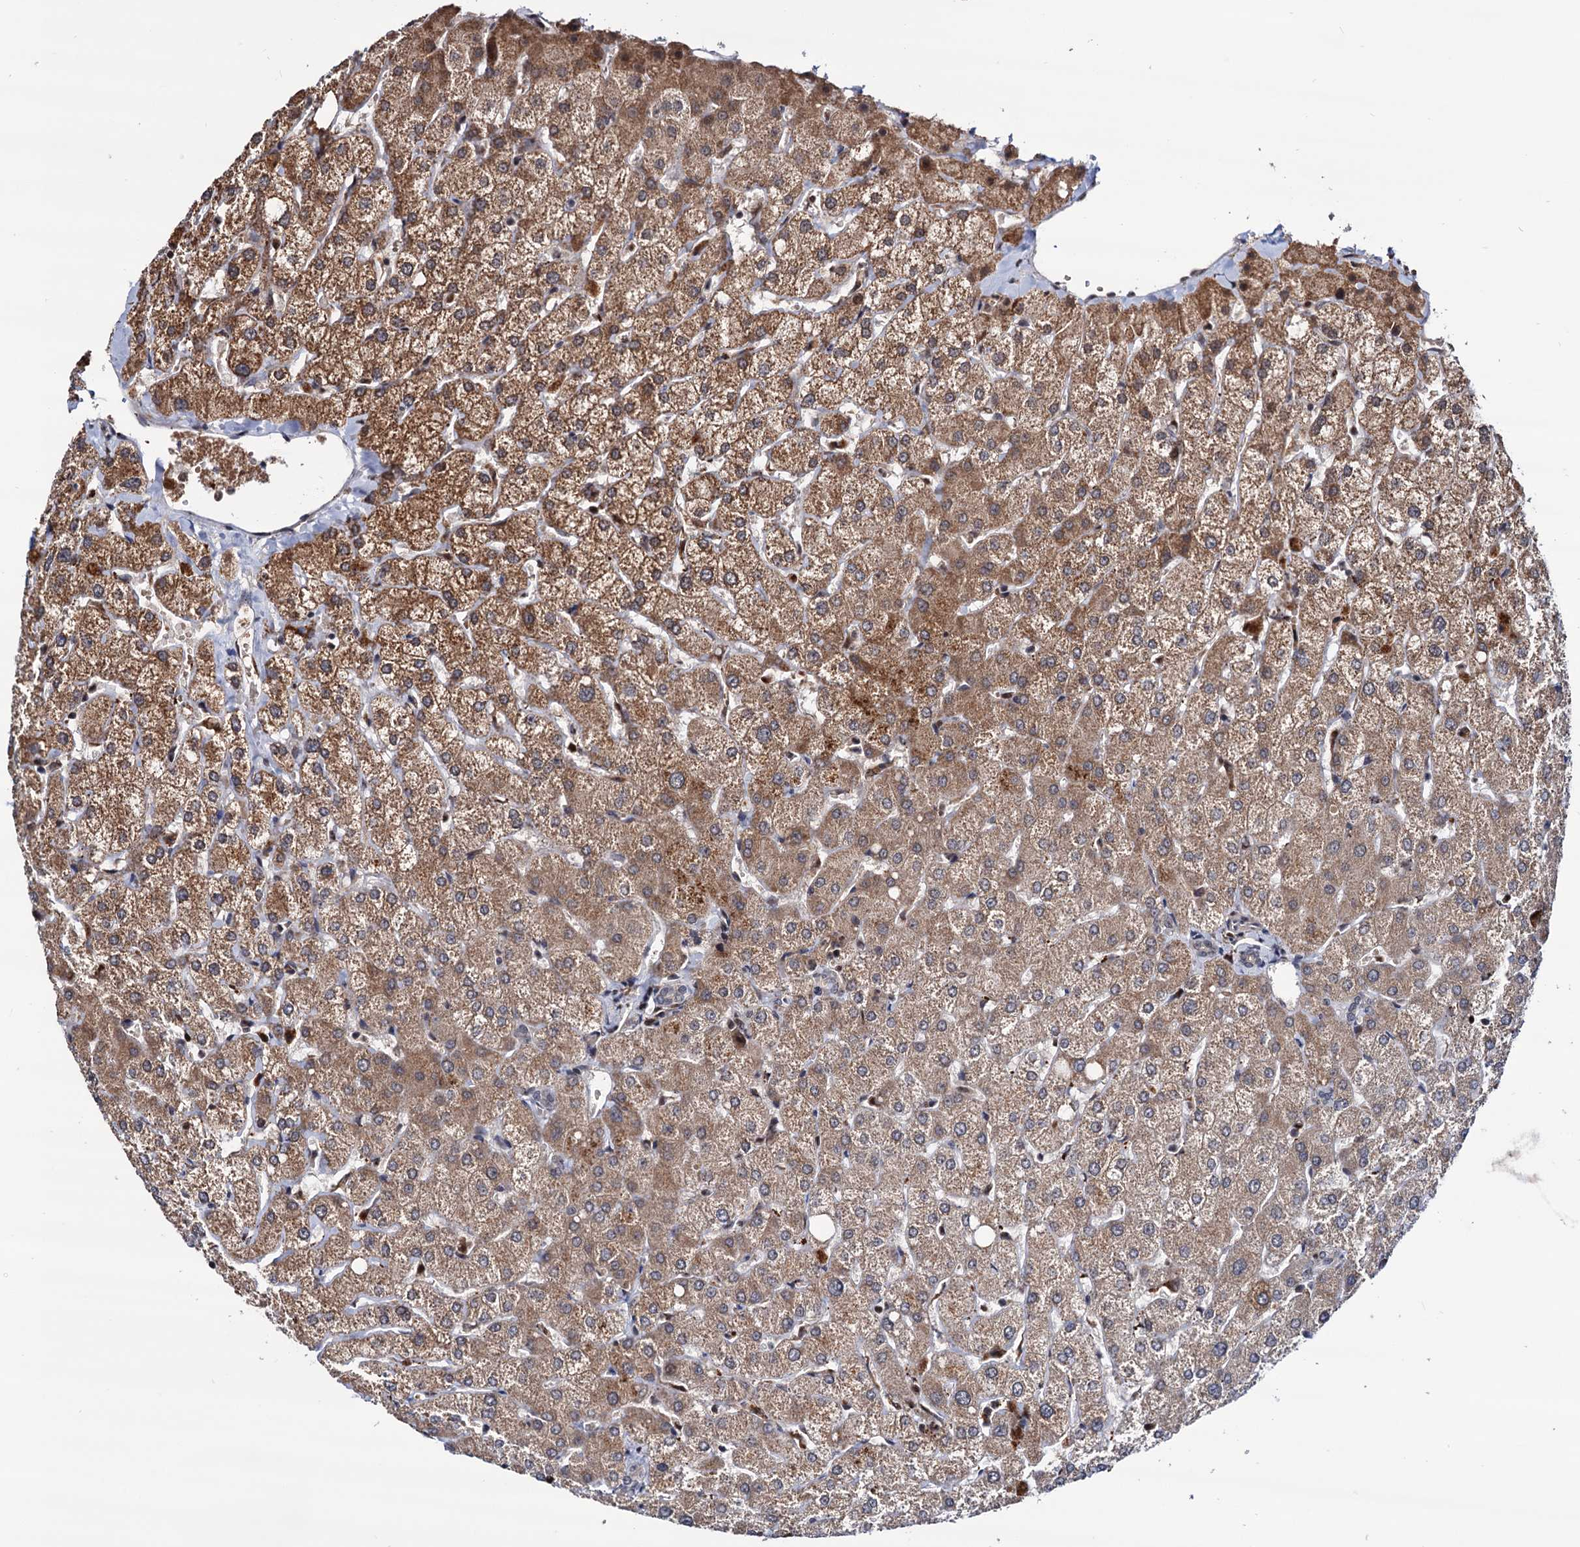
{"staining": {"intensity": "negative", "quantity": "none", "location": "none"}, "tissue": "liver", "cell_type": "Cholangiocytes", "image_type": "normal", "snomed": [{"axis": "morphology", "description": "Normal tissue, NOS"}, {"axis": "topography", "description": "Liver"}], "caption": "IHC of benign human liver demonstrates no staining in cholangiocytes.", "gene": "RNASEH2B", "patient": {"sex": "female", "age": 54}}